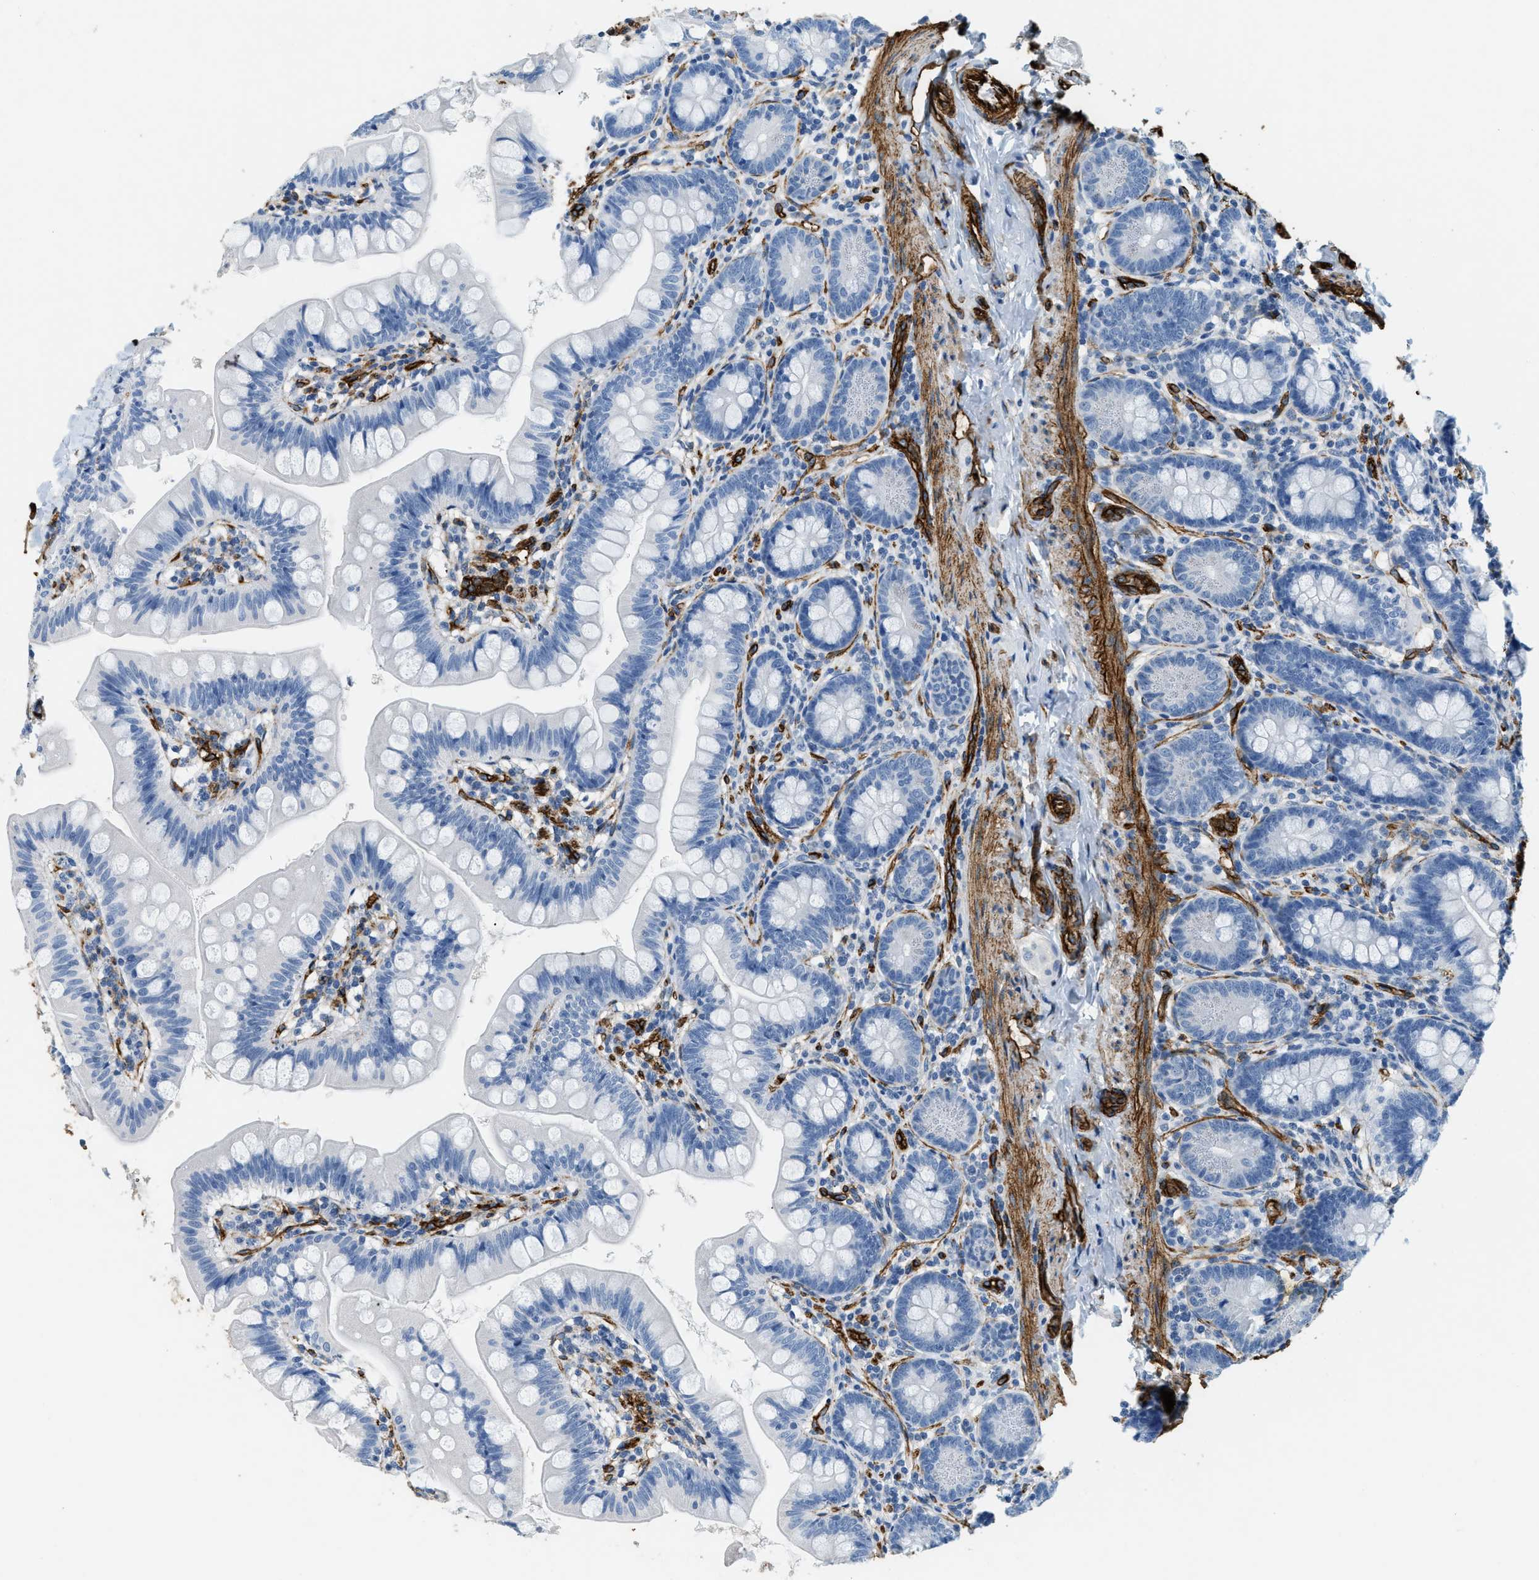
{"staining": {"intensity": "negative", "quantity": "none", "location": "none"}, "tissue": "small intestine", "cell_type": "Glandular cells", "image_type": "normal", "snomed": [{"axis": "morphology", "description": "Normal tissue, NOS"}, {"axis": "topography", "description": "Small intestine"}], "caption": "High magnification brightfield microscopy of unremarkable small intestine stained with DAB (brown) and counterstained with hematoxylin (blue): glandular cells show no significant positivity.", "gene": "TMEM43", "patient": {"sex": "male", "age": 7}}